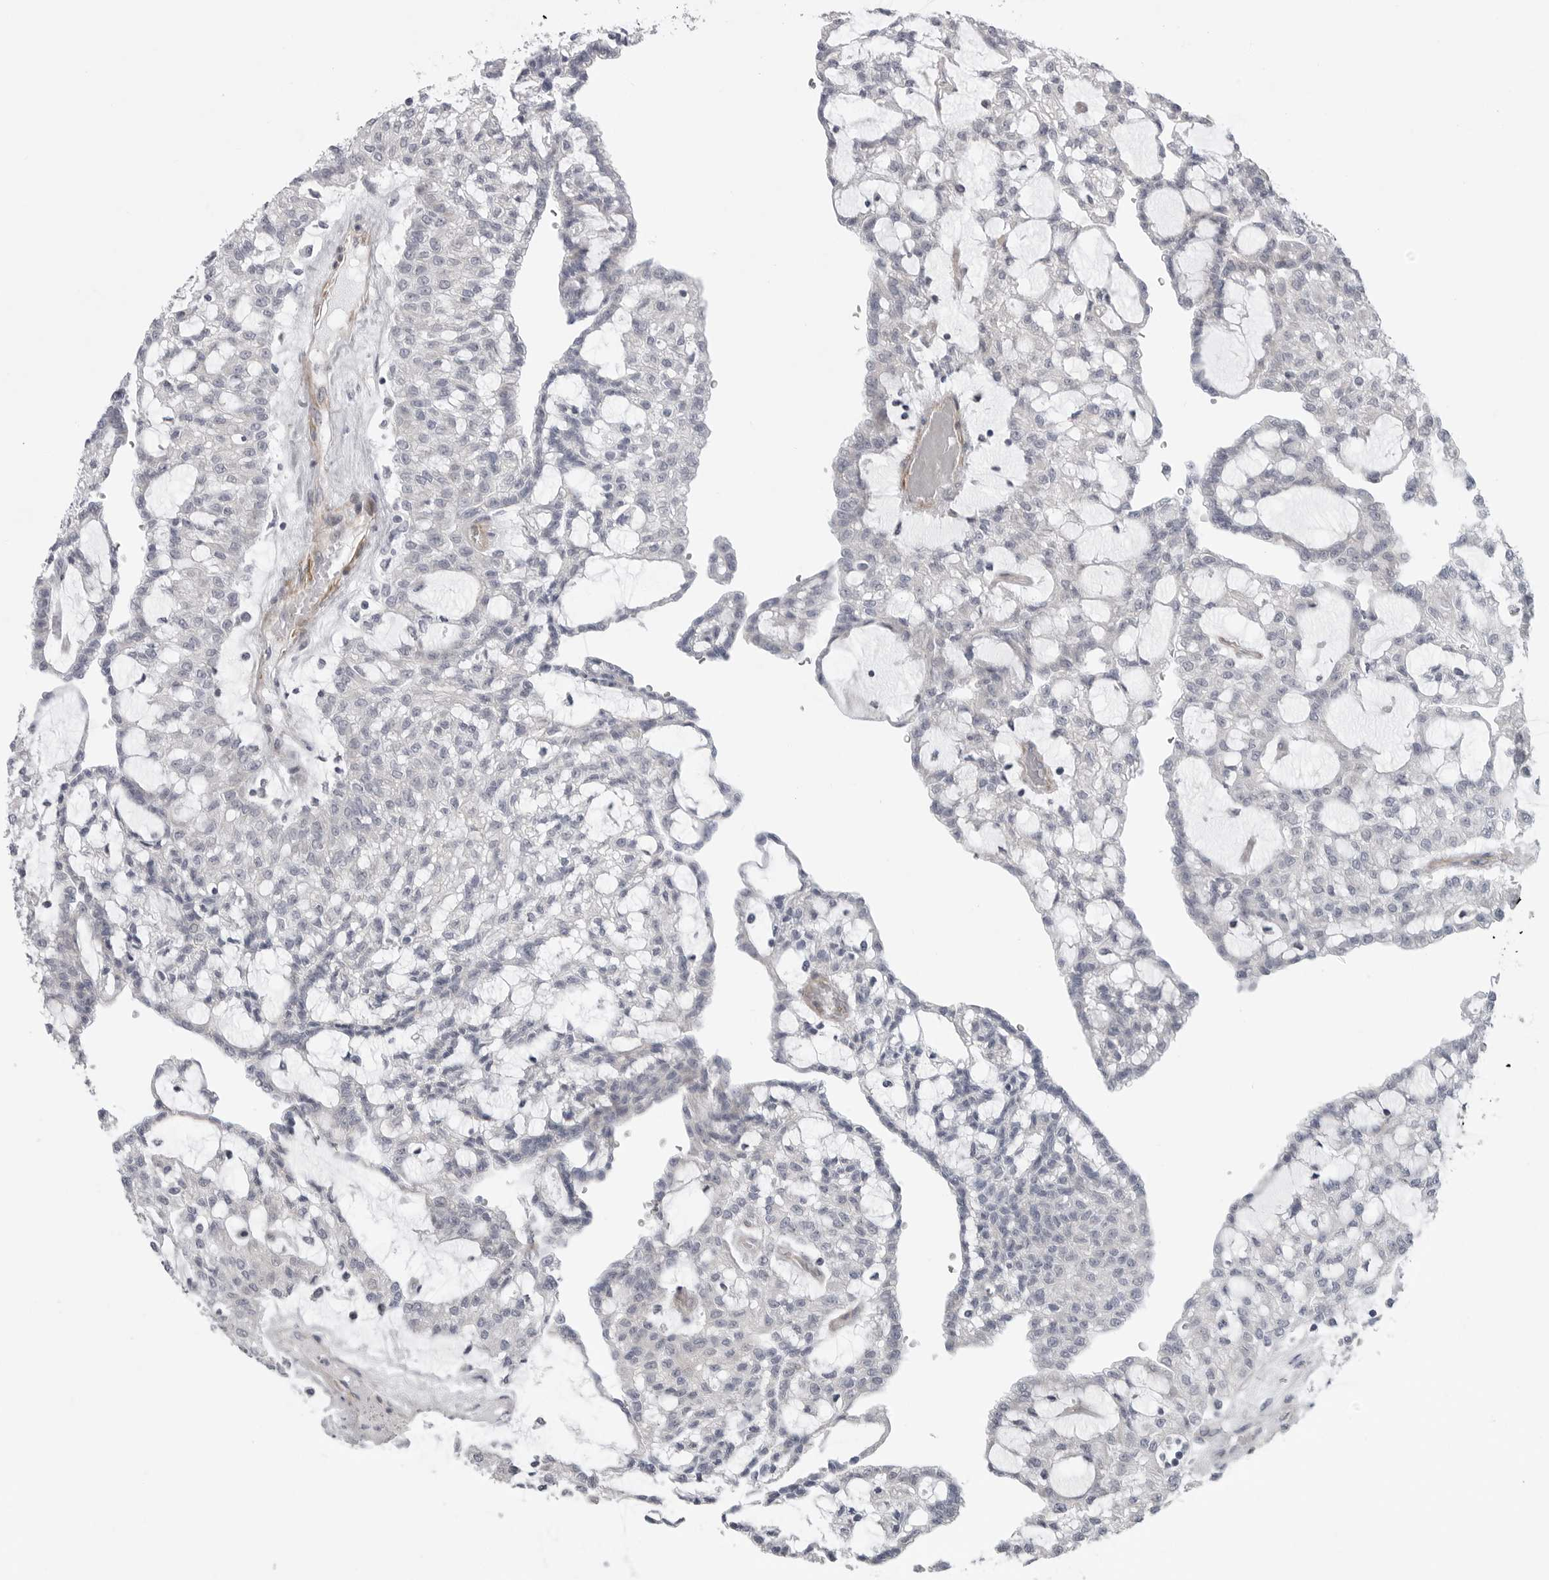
{"staining": {"intensity": "negative", "quantity": "none", "location": "none"}, "tissue": "renal cancer", "cell_type": "Tumor cells", "image_type": "cancer", "snomed": [{"axis": "morphology", "description": "Adenocarcinoma, NOS"}, {"axis": "topography", "description": "Kidney"}], "caption": "This is an immunohistochemistry (IHC) image of renal cancer. There is no positivity in tumor cells.", "gene": "SCP2", "patient": {"sex": "male", "age": 63}}